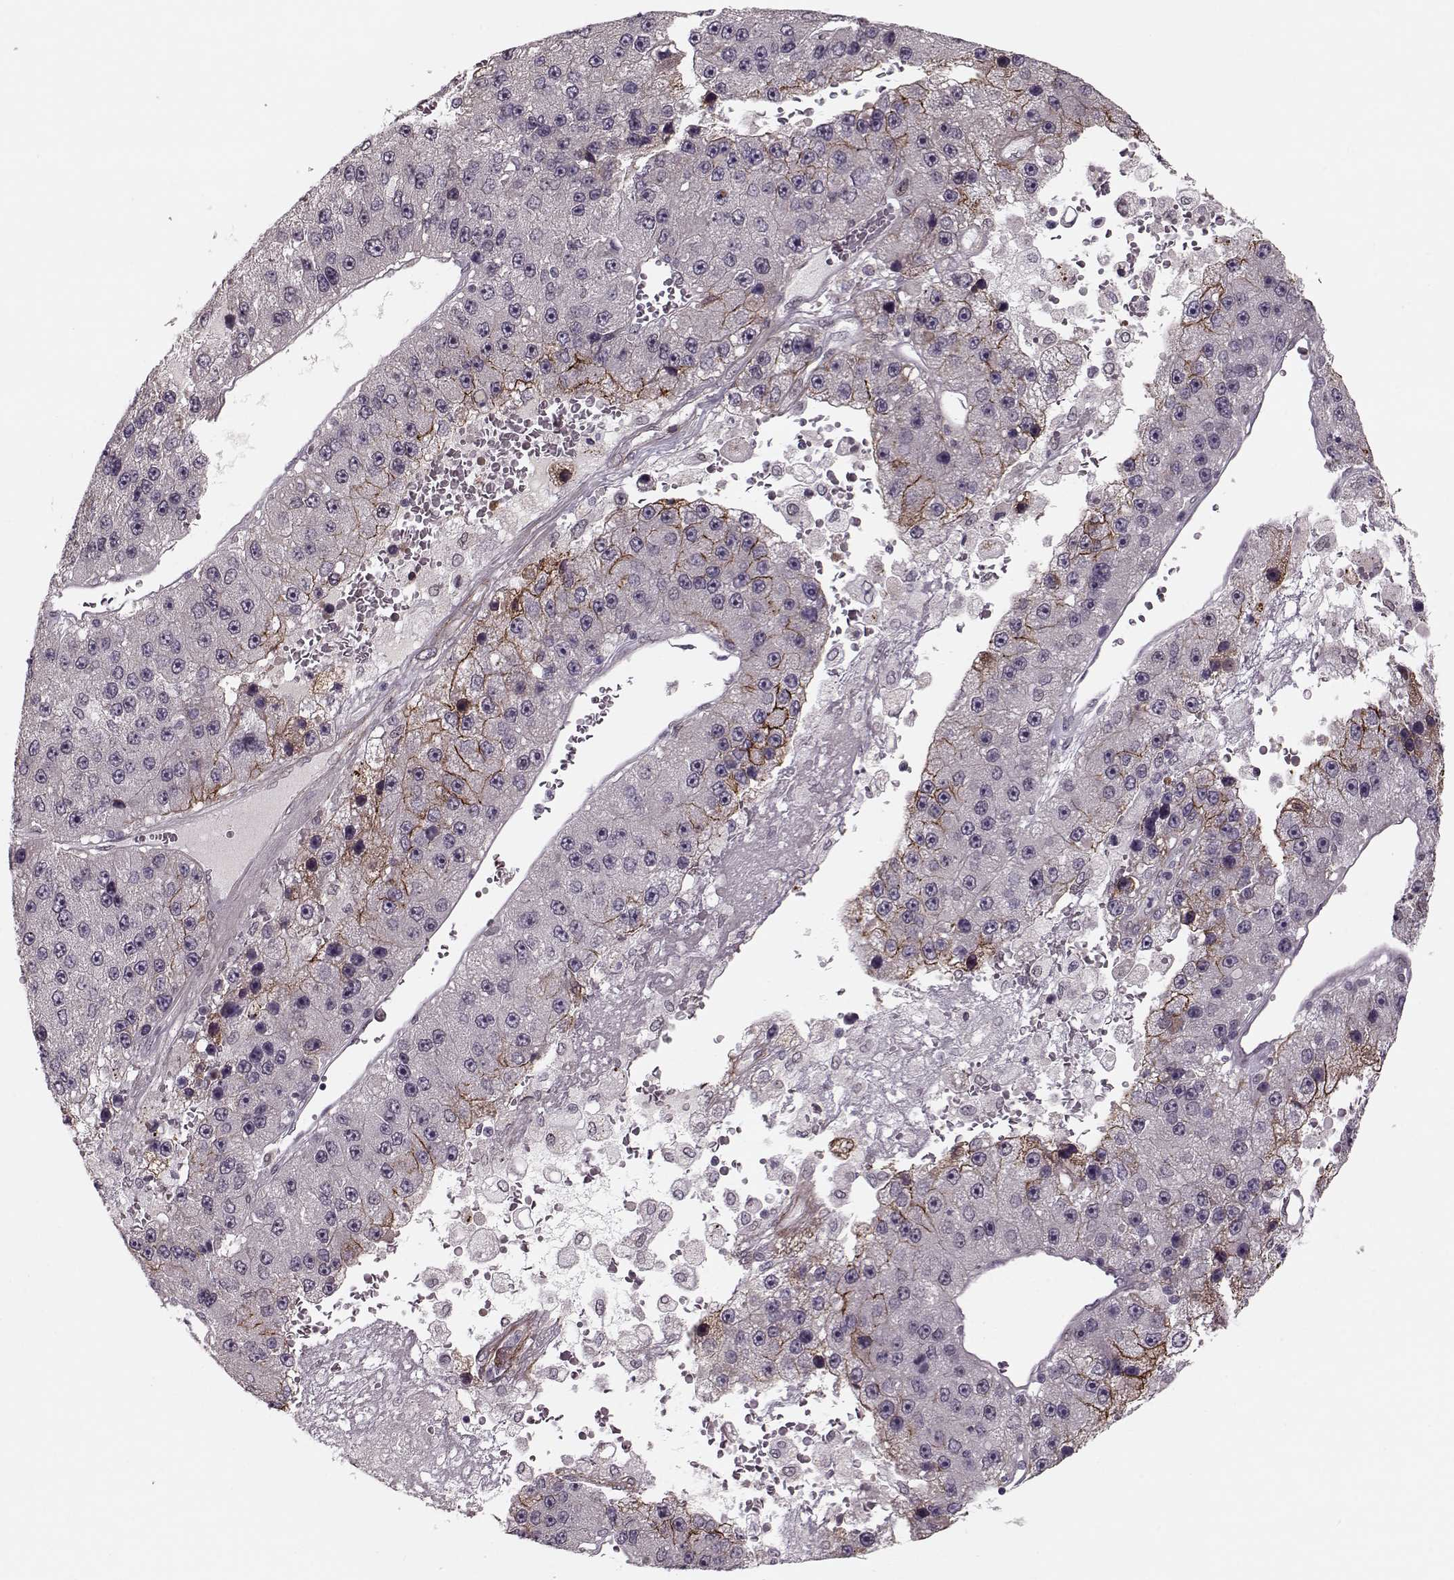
{"staining": {"intensity": "strong", "quantity": "<25%", "location": "cytoplasmic/membranous"}, "tissue": "liver cancer", "cell_type": "Tumor cells", "image_type": "cancer", "snomed": [{"axis": "morphology", "description": "Carcinoma, Hepatocellular, NOS"}, {"axis": "topography", "description": "Liver"}], "caption": "A high-resolution histopathology image shows IHC staining of liver cancer, which shows strong cytoplasmic/membranous positivity in about <25% of tumor cells.", "gene": "DNAI3", "patient": {"sex": "female", "age": 73}}